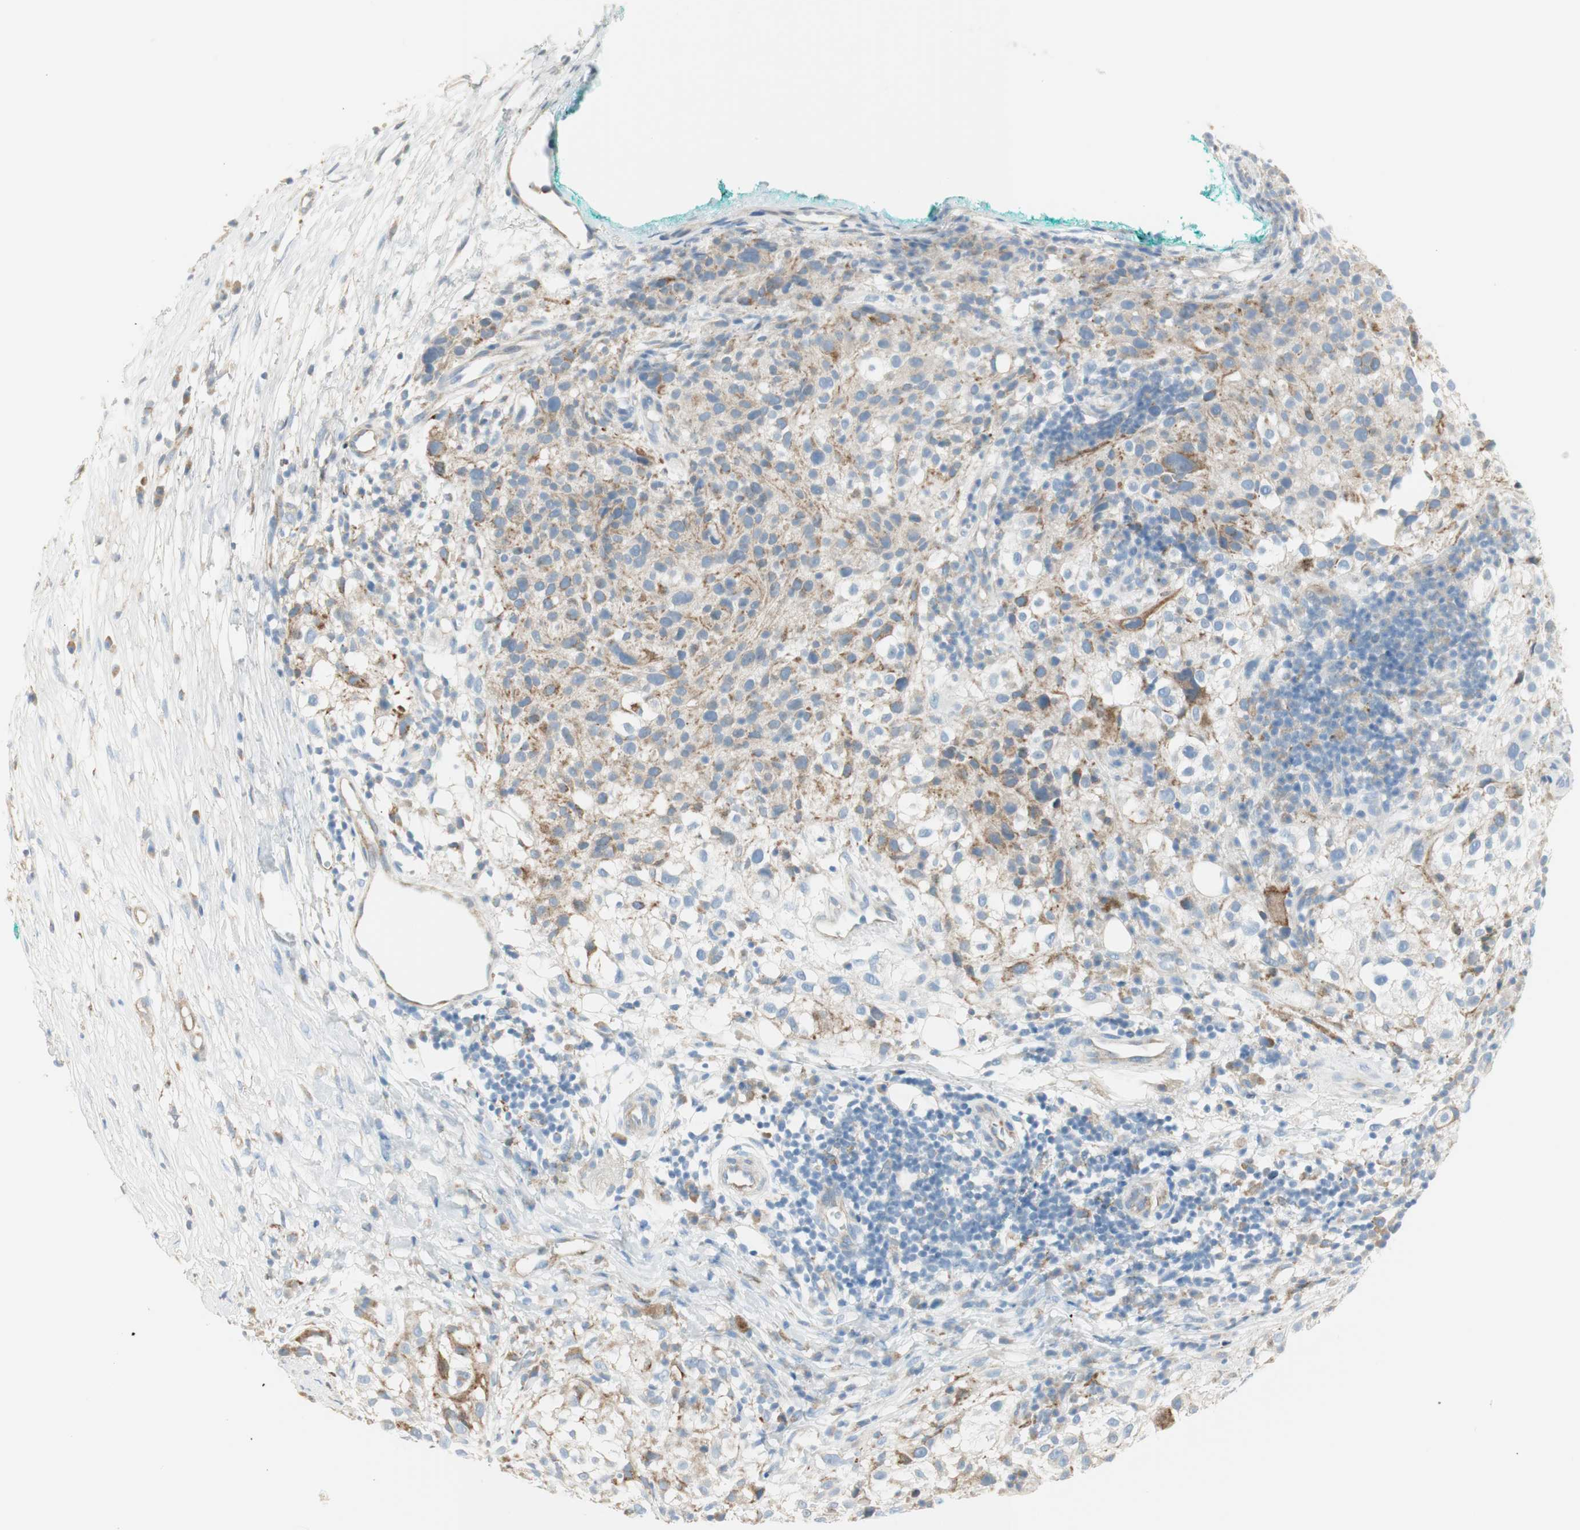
{"staining": {"intensity": "weak", "quantity": "25%-75%", "location": "cytoplasmic/membranous"}, "tissue": "melanoma", "cell_type": "Tumor cells", "image_type": "cancer", "snomed": [{"axis": "morphology", "description": "Necrosis, NOS"}, {"axis": "morphology", "description": "Malignant melanoma, NOS"}, {"axis": "topography", "description": "Skin"}], "caption": "IHC image of melanoma stained for a protein (brown), which displays low levels of weak cytoplasmic/membranous positivity in about 25%-75% of tumor cells.", "gene": "TNFSF11", "patient": {"sex": "female", "age": 87}}